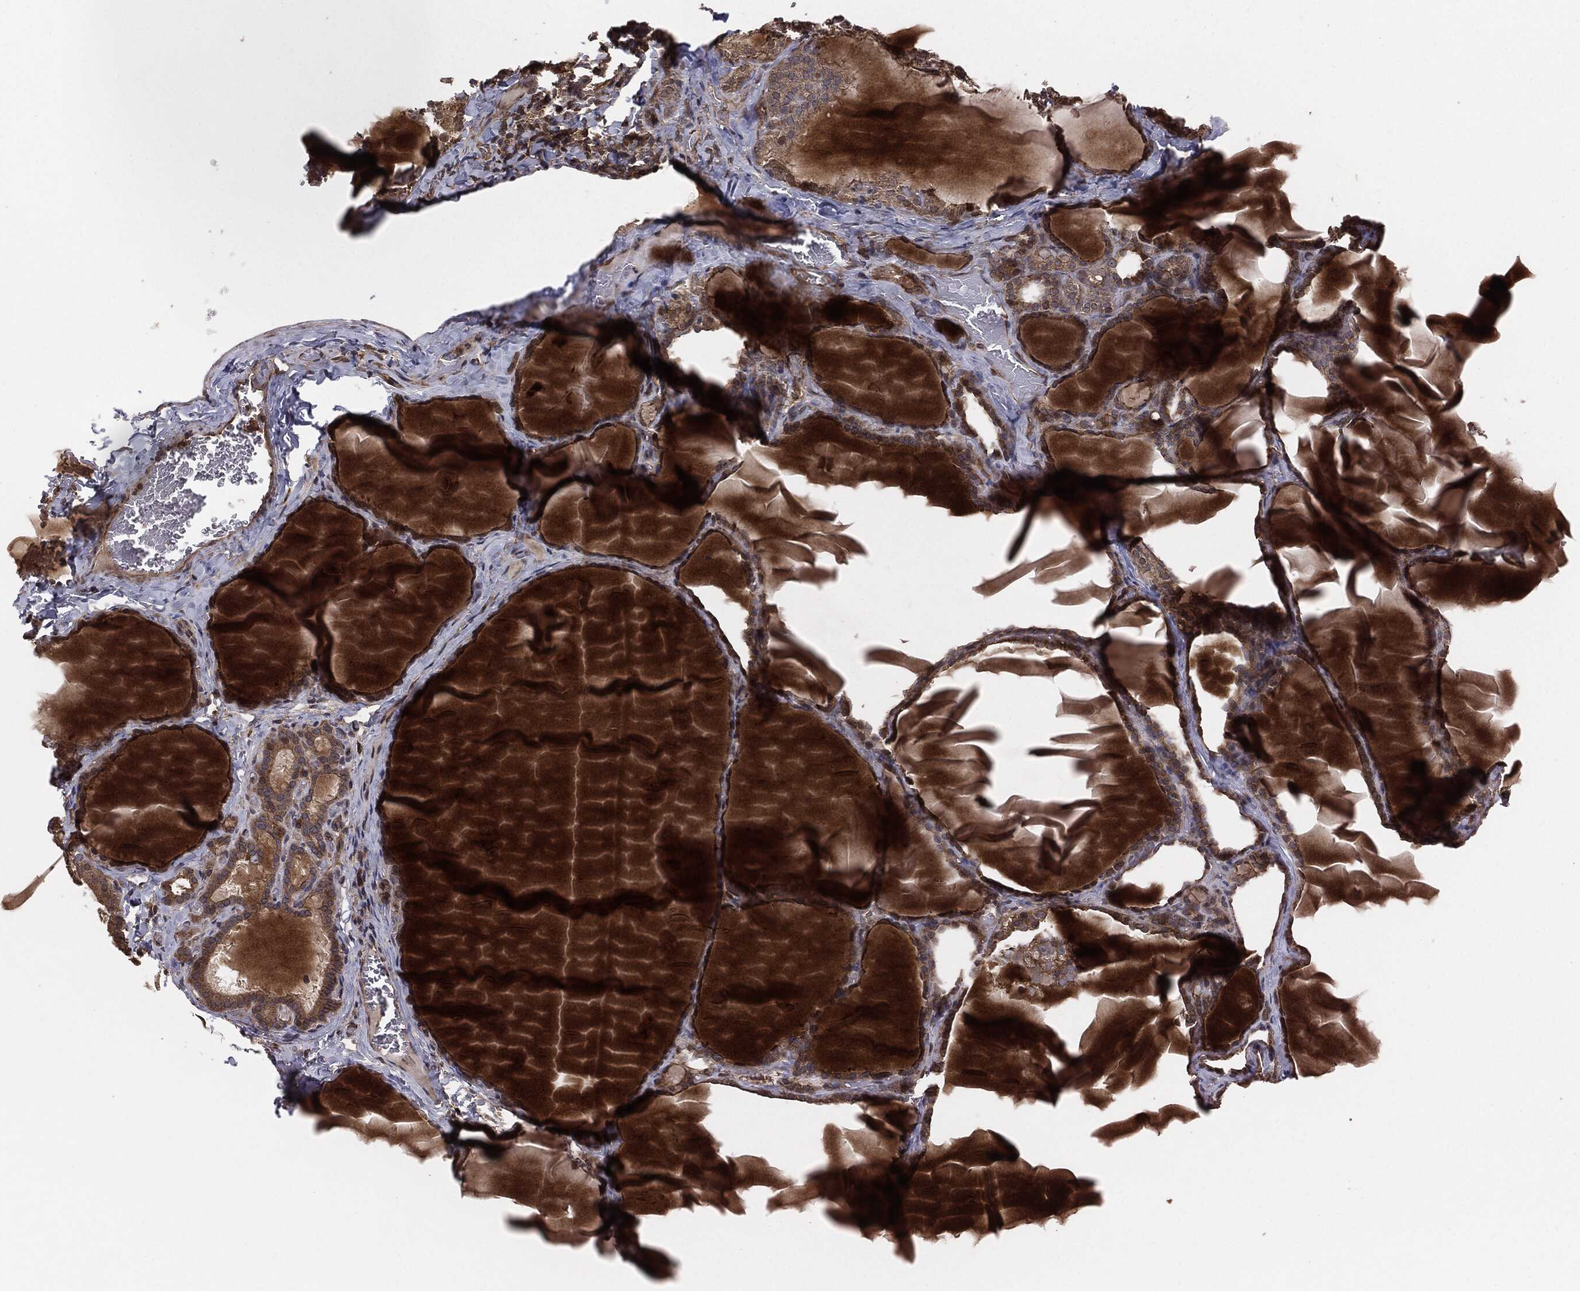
{"staining": {"intensity": "moderate", "quantity": ">75%", "location": "cytoplasmic/membranous"}, "tissue": "thyroid gland", "cell_type": "Glandular cells", "image_type": "normal", "snomed": [{"axis": "morphology", "description": "Normal tissue, NOS"}, {"axis": "morphology", "description": "Hyperplasia, NOS"}, {"axis": "topography", "description": "Thyroid gland"}], "caption": "Glandular cells show medium levels of moderate cytoplasmic/membranous positivity in about >75% of cells in benign thyroid gland.", "gene": "ERBIN", "patient": {"sex": "female", "age": 27}}